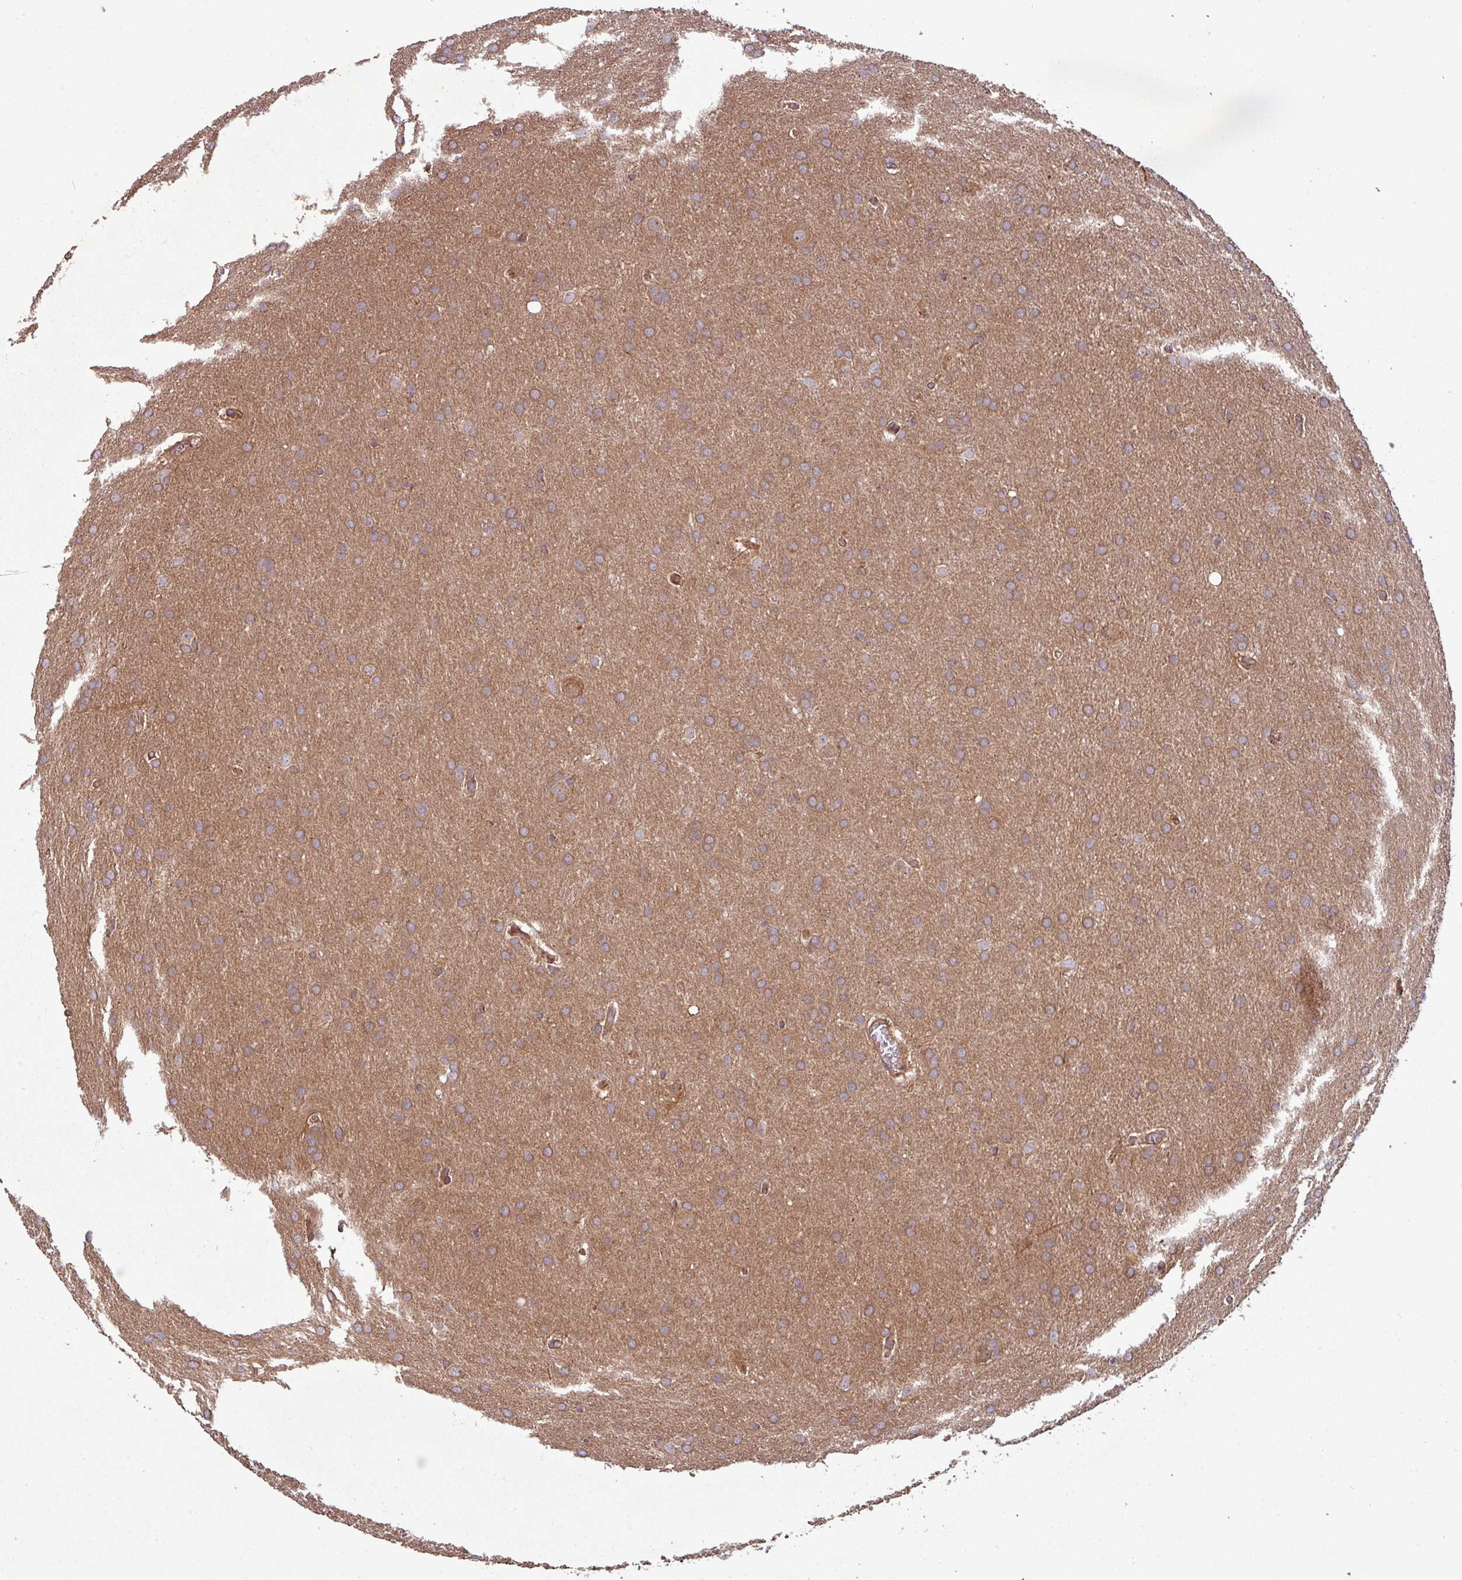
{"staining": {"intensity": "moderate", "quantity": ">75%", "location": "cytoplasmic/membranous"}, "tissue": "glioma", "cell_type": "Tumor cells", "image_type": "cancer", "snomed": [{"axis": "morphology", "description": "Glioma, malignant, Low grade"}, {"axis": "topography", "description": "Brain"}], "caption": "A histopathology image of human glioma stained for a protein demonstrates moderate cytoplasmic/membranous brown staining in tumor cells. (DAB (3,3'-diaminobenzidine) IHC, brown staining for protein, blue staining for nuclei).", "gene": "GSKIP", "patient": {"sex": "female", "age": 32}}